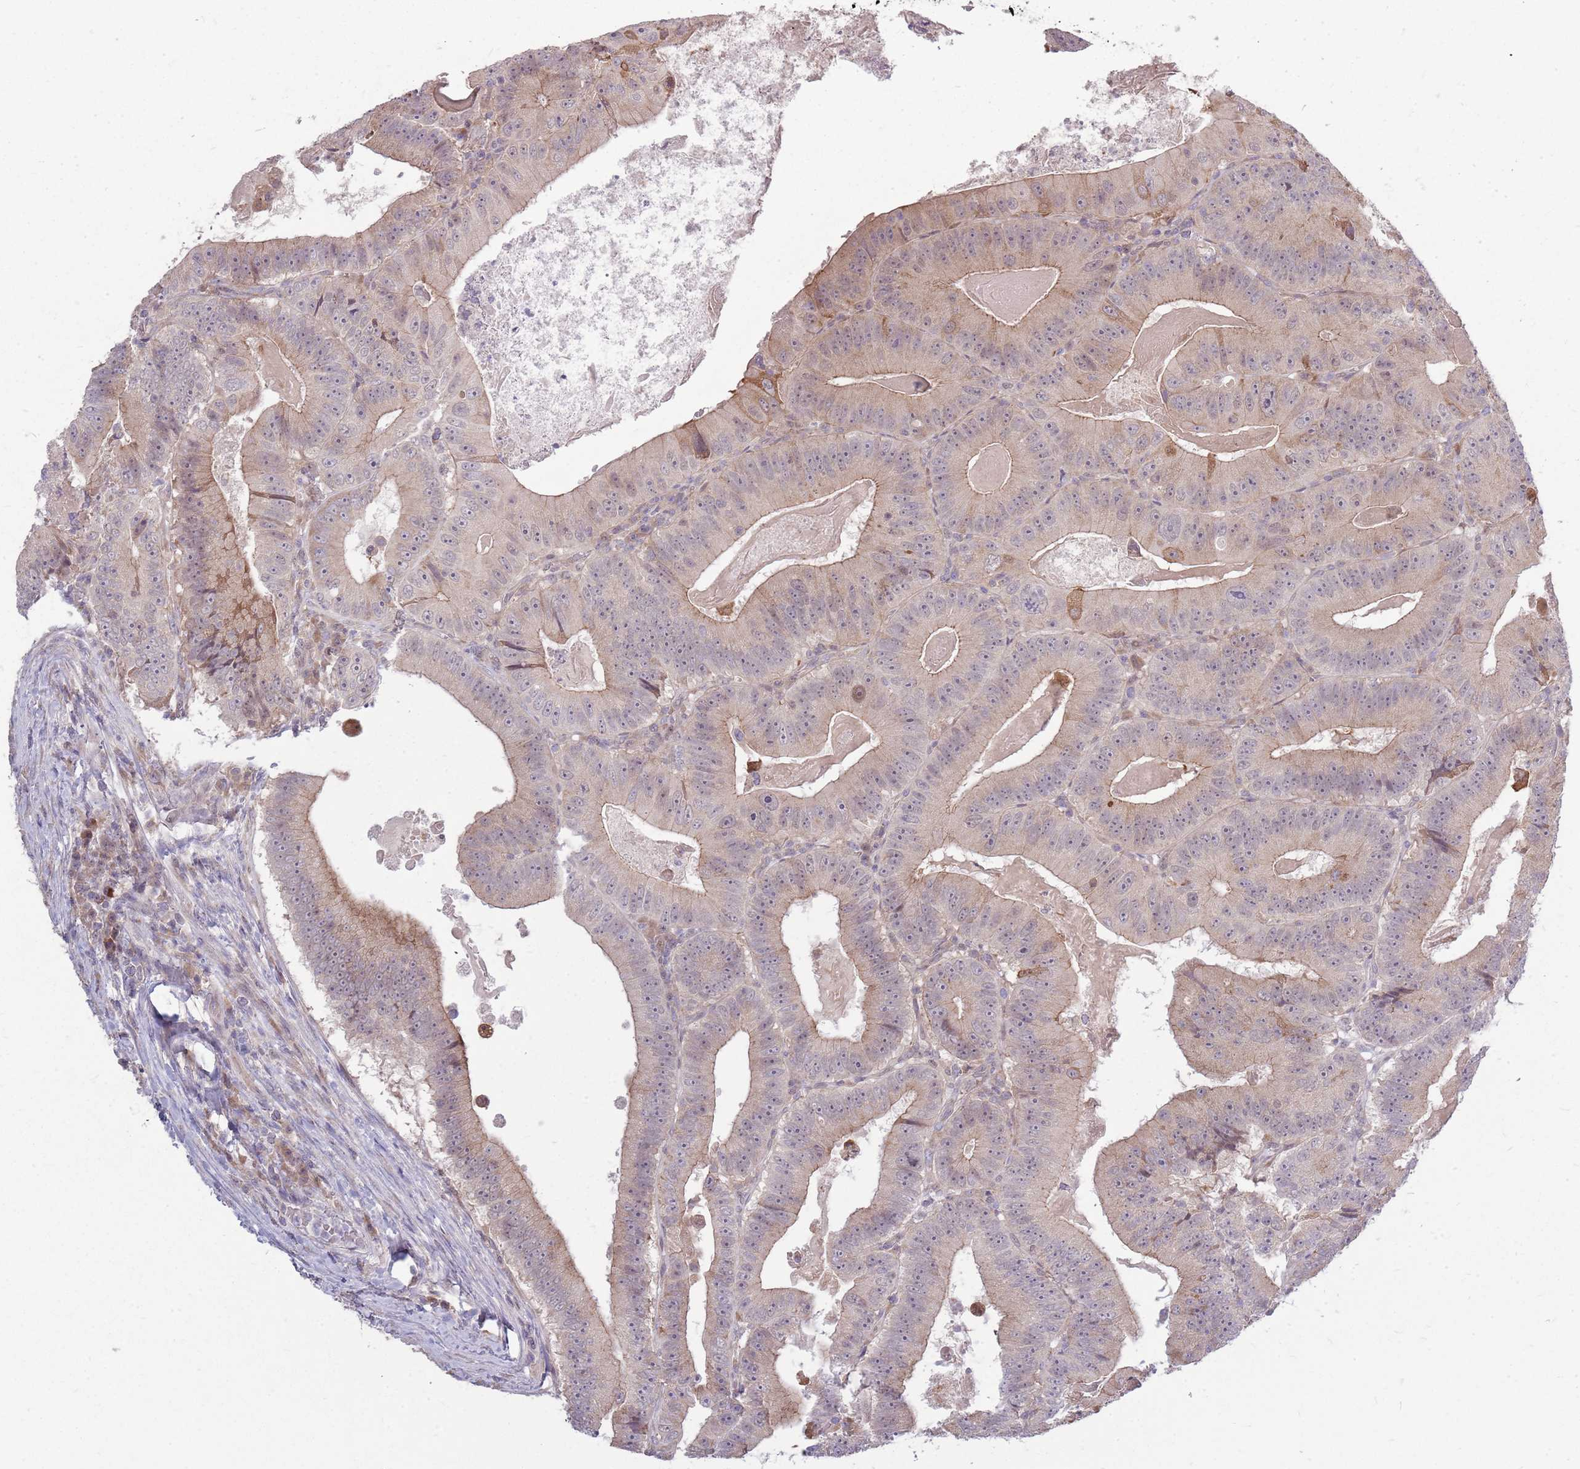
{"staining": {"intensity": "weak", "quantity": "<25%", "location": "cytoplasmic/membranous"}, "tissue": "colorectal cancer", "cell_type": "Tumor cells", "image_type": "cancer", "snomed": [{"axis": "morphology", "description": "Adenocarcinoma, NOS"}, {"axis": "topography", "description": "Colon"}], "caption": "Tumor cells show no significant protein positivity in colorectal cancer.", "gene": "PPP1R27", "patient": {"sex": "female", "age": 86}}